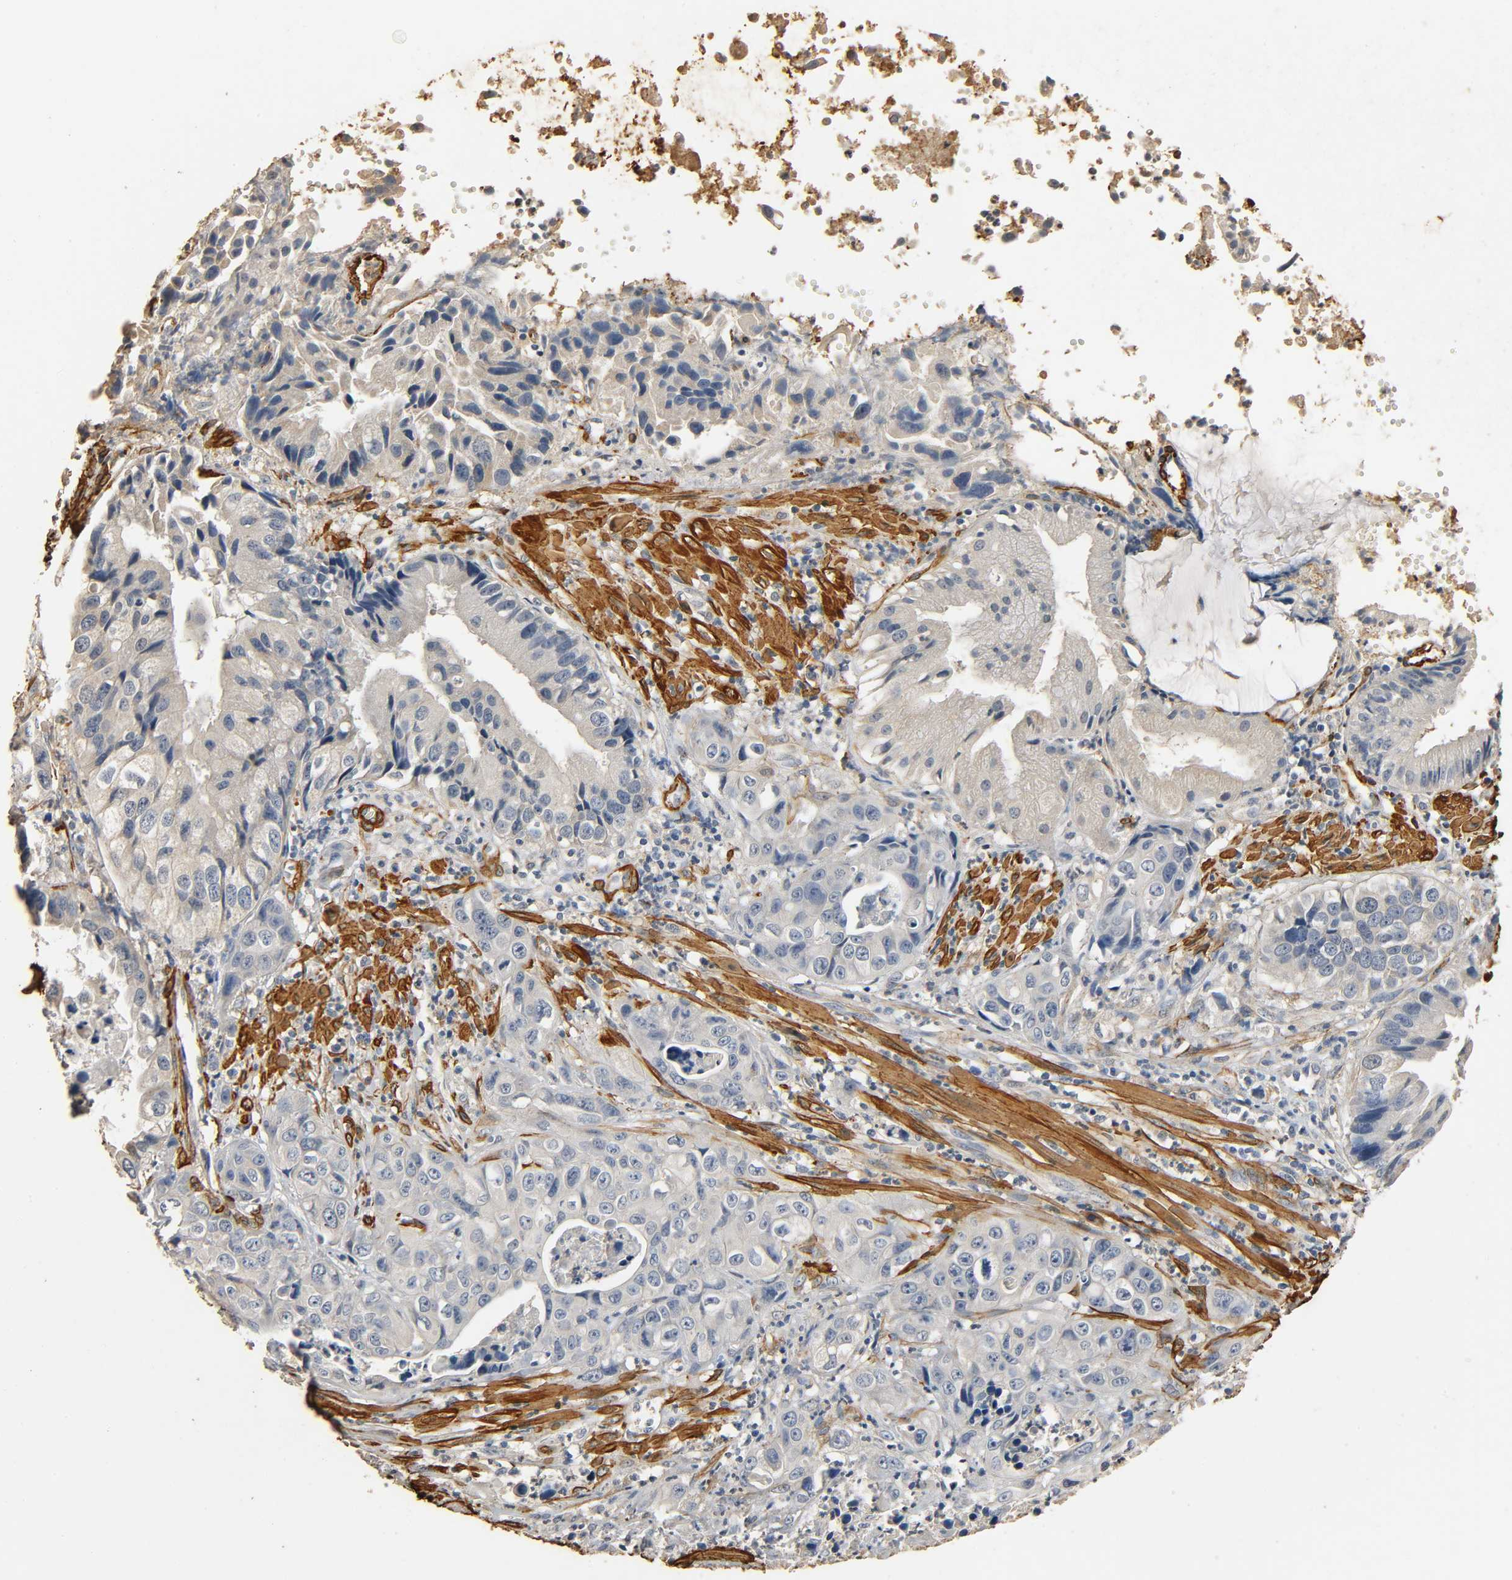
{"staining": {"intensity": "weak", "quantity": "25%-75%", "location": "cytoplasmic/membranous"}, "tissue": "liver cancer", "cell_type": "Tumor cells", "image_type": "cancer", "snomed": [{"axis": "morphology", "description": "Cholangiocarcinoma"}, {"axis": "topography", "description": "Liver"}], "caption": "Protein expression analysis of human liver cholangiocarcinoma reveals weak cytoplasmic/membranous staining in about 25%-75% of tumor cells.", "gene": "GSTA3", "patient": {"sex": "female", "age": 61}}